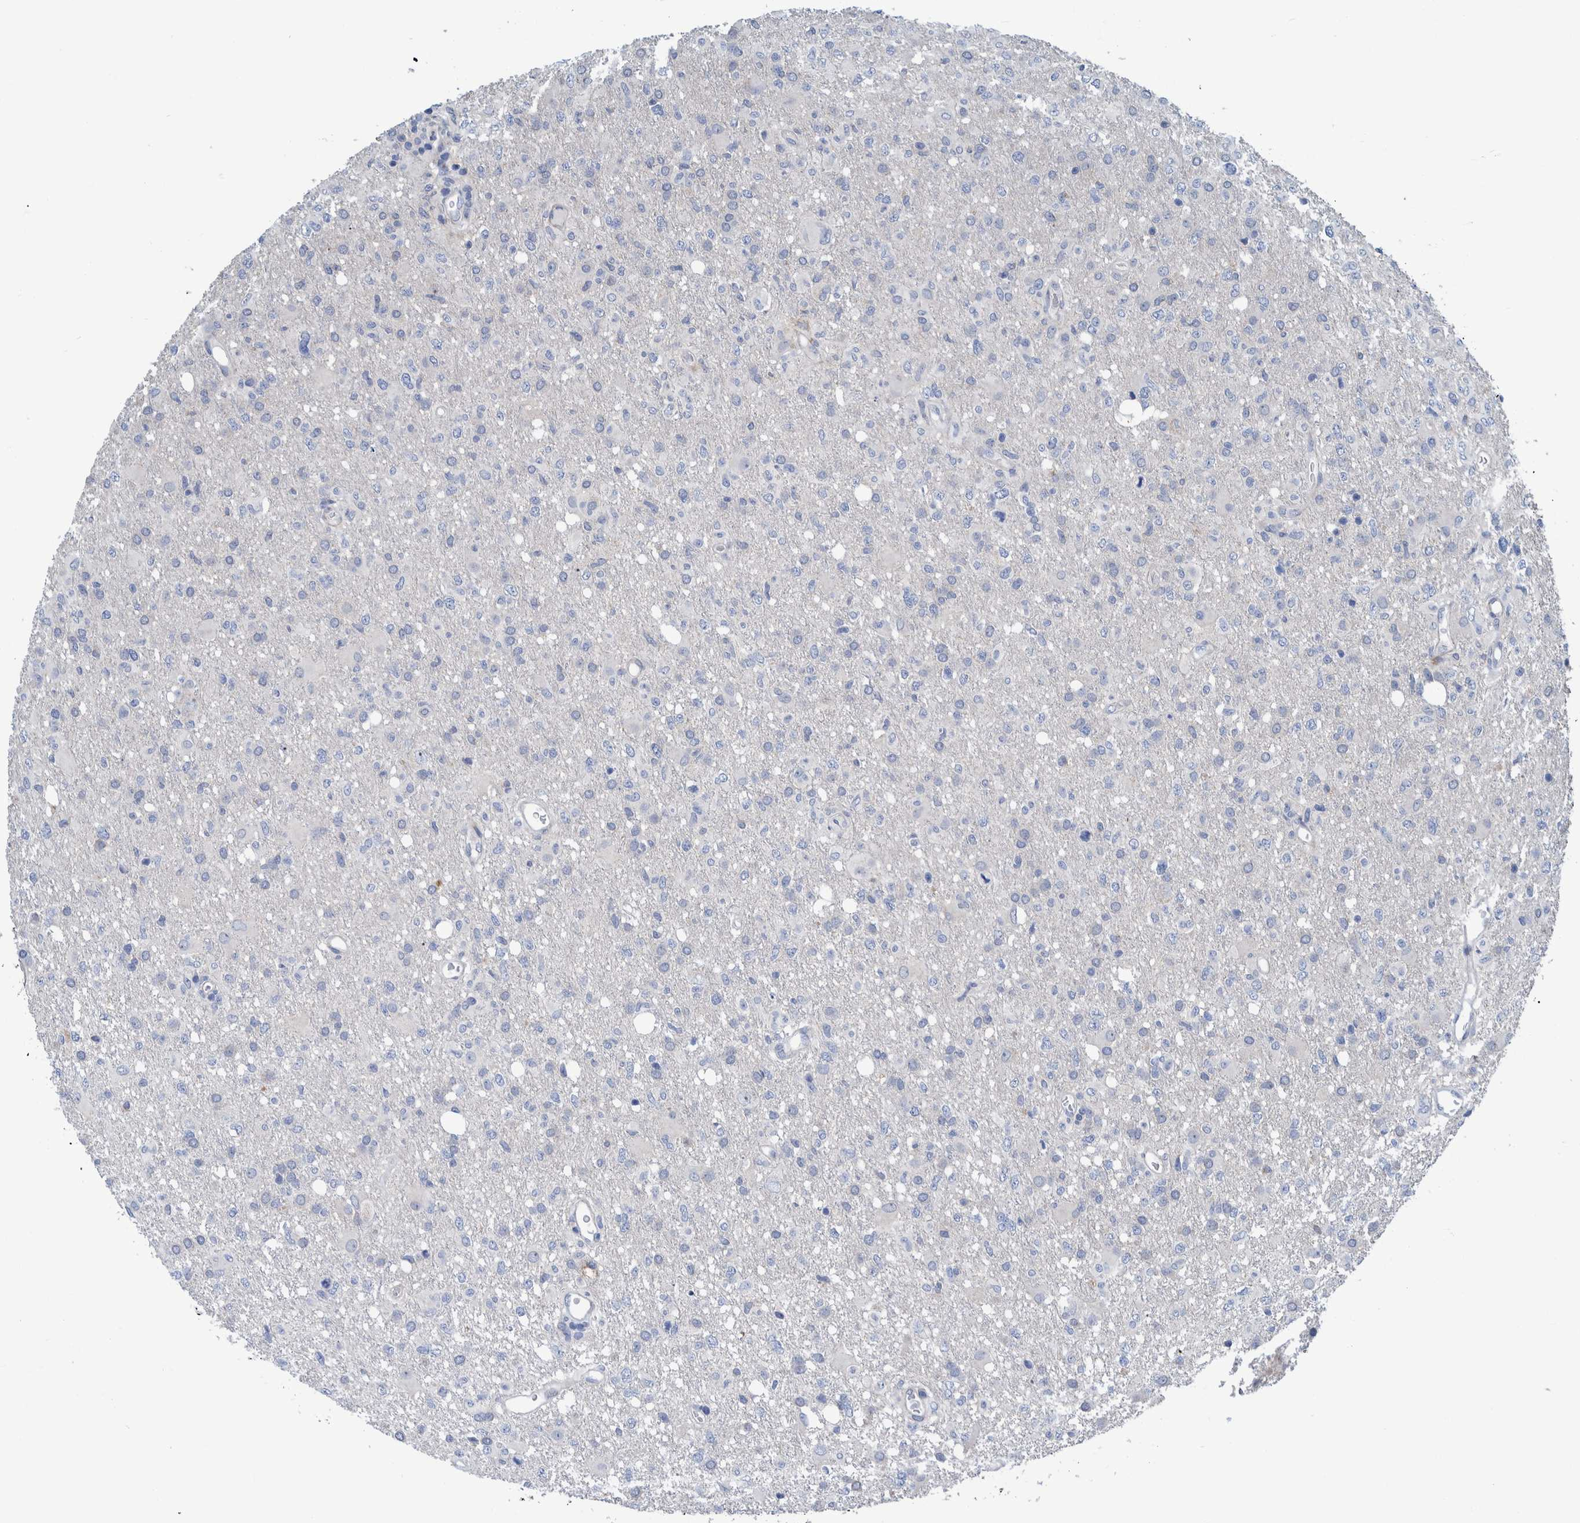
{"staining": {"intensity": "negative", "quantity": "none", "location": "none"}, "tissue": "glioma", "cell_type": "Tumor cells", "image_type": "cancer", "snomed": [{"axis": "morphology", "description": "Glioma, malignant, High grade"}, {"axis": "topography", "description": "Brain"}], "caption": "Protein analysis of malignant high-grade glioma displays no significant positivity in tumor cells.", "gene": "MKS1", "patient": {"sex": "female", "age": 57}}